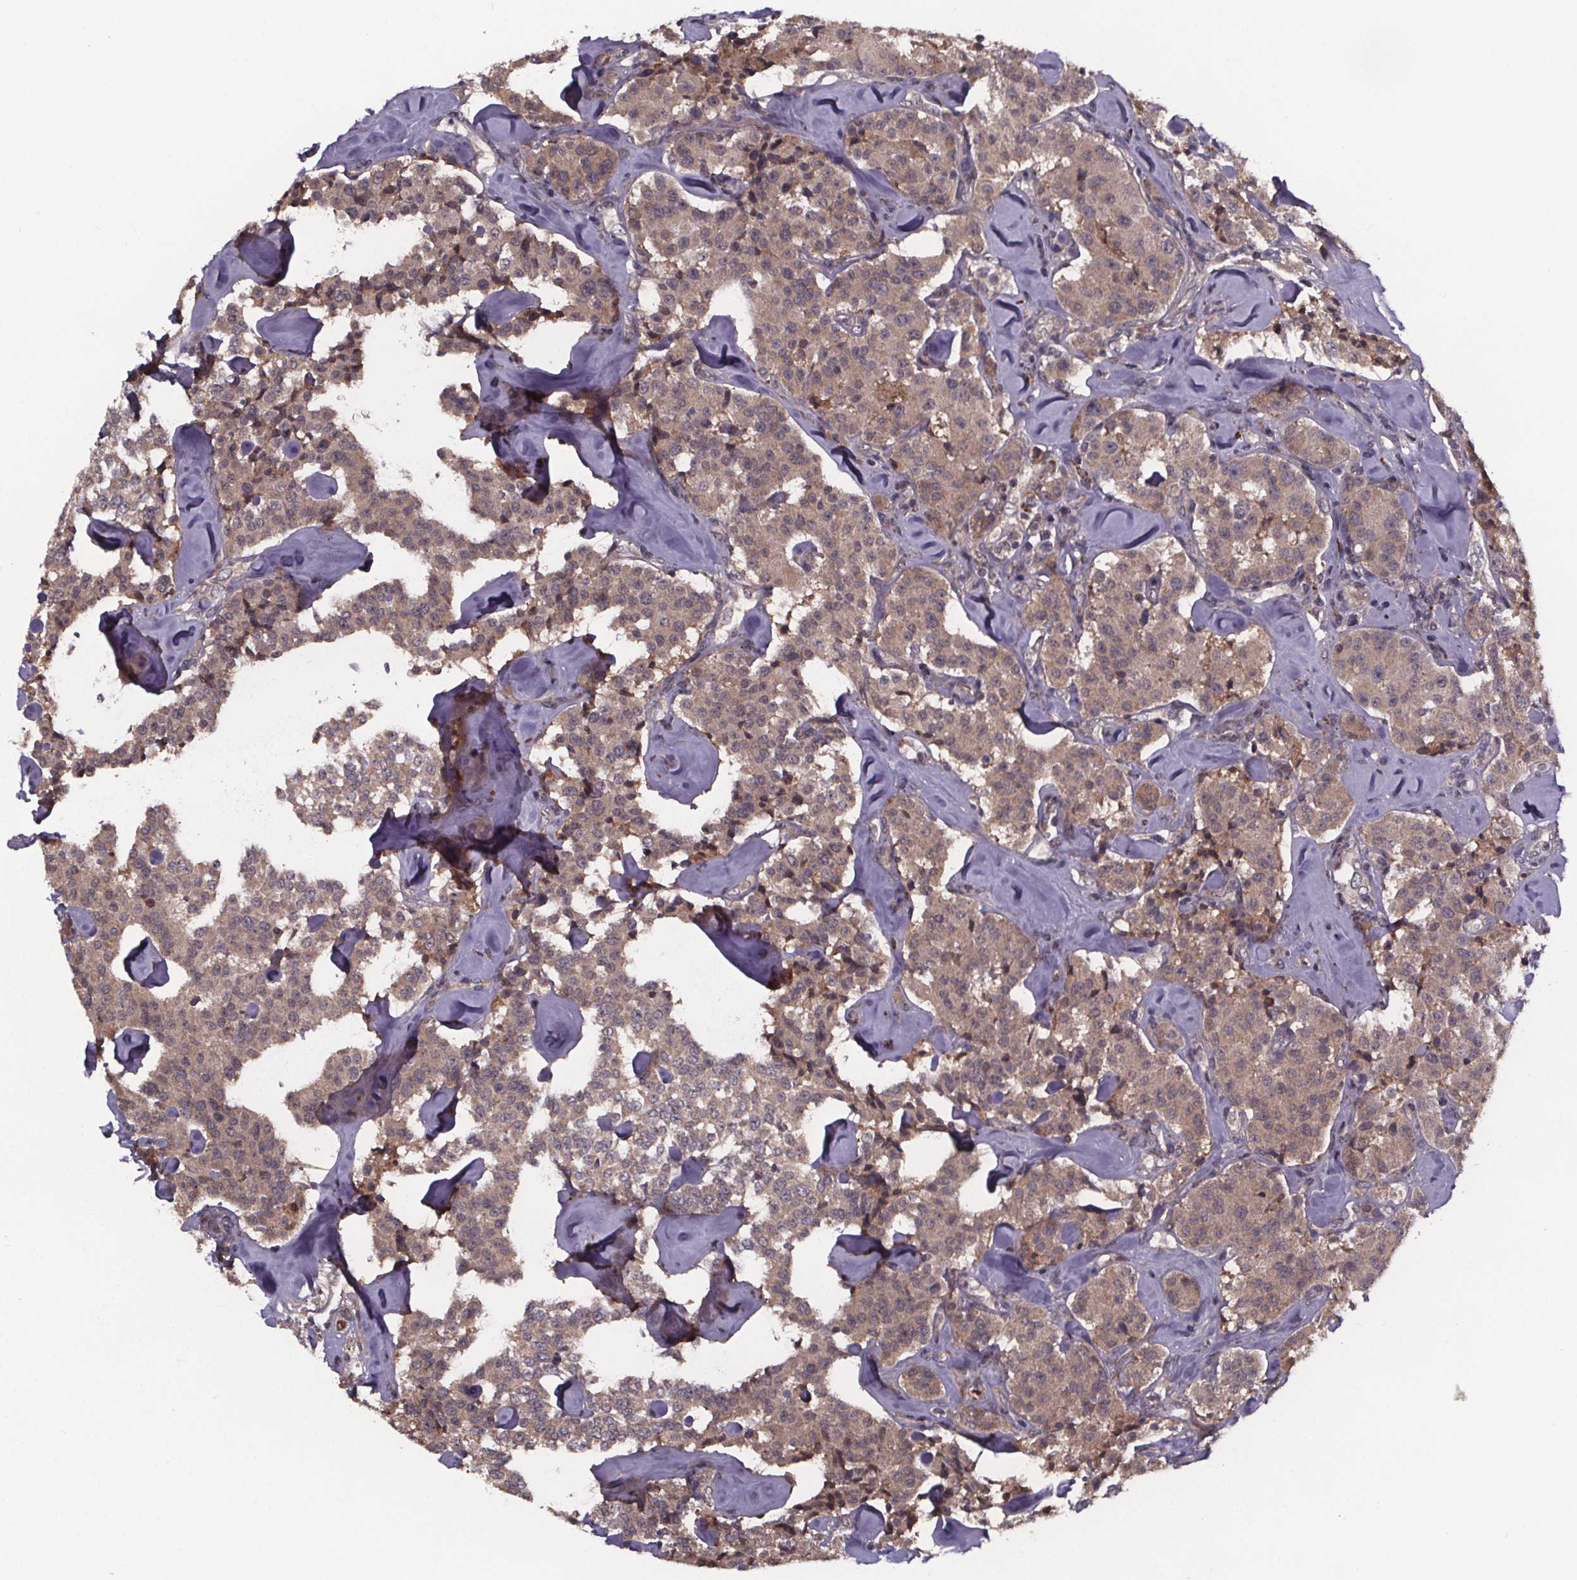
{"staining": {"intensity": "weak", "quantity": ">75%", "location": "cytoplasmic/membranous"}, "tissue": "carcinoid", "cell_type": "Tumor cells", "image_type": "cancer", "snomed": [{"axis": "morphology", "description": "Carcinoid, malignant, NOS"}, {"axis": "topography", "description": "Pancreas"}], "caption": "Malignant carcinoid stained with DAB IHC shows low levels of weak cytoplasmic/membranous positivity in approximately >75% of tumor cells. The staining was performed using DAB (3,3'-diaminobenzidine) to visualize the protein expression in brown, while the nuclei were stained in blue with hematoxylin (Magnification: 20x).", "gene": "SAT1", "patient": {"sex": "male", "age": 41}}